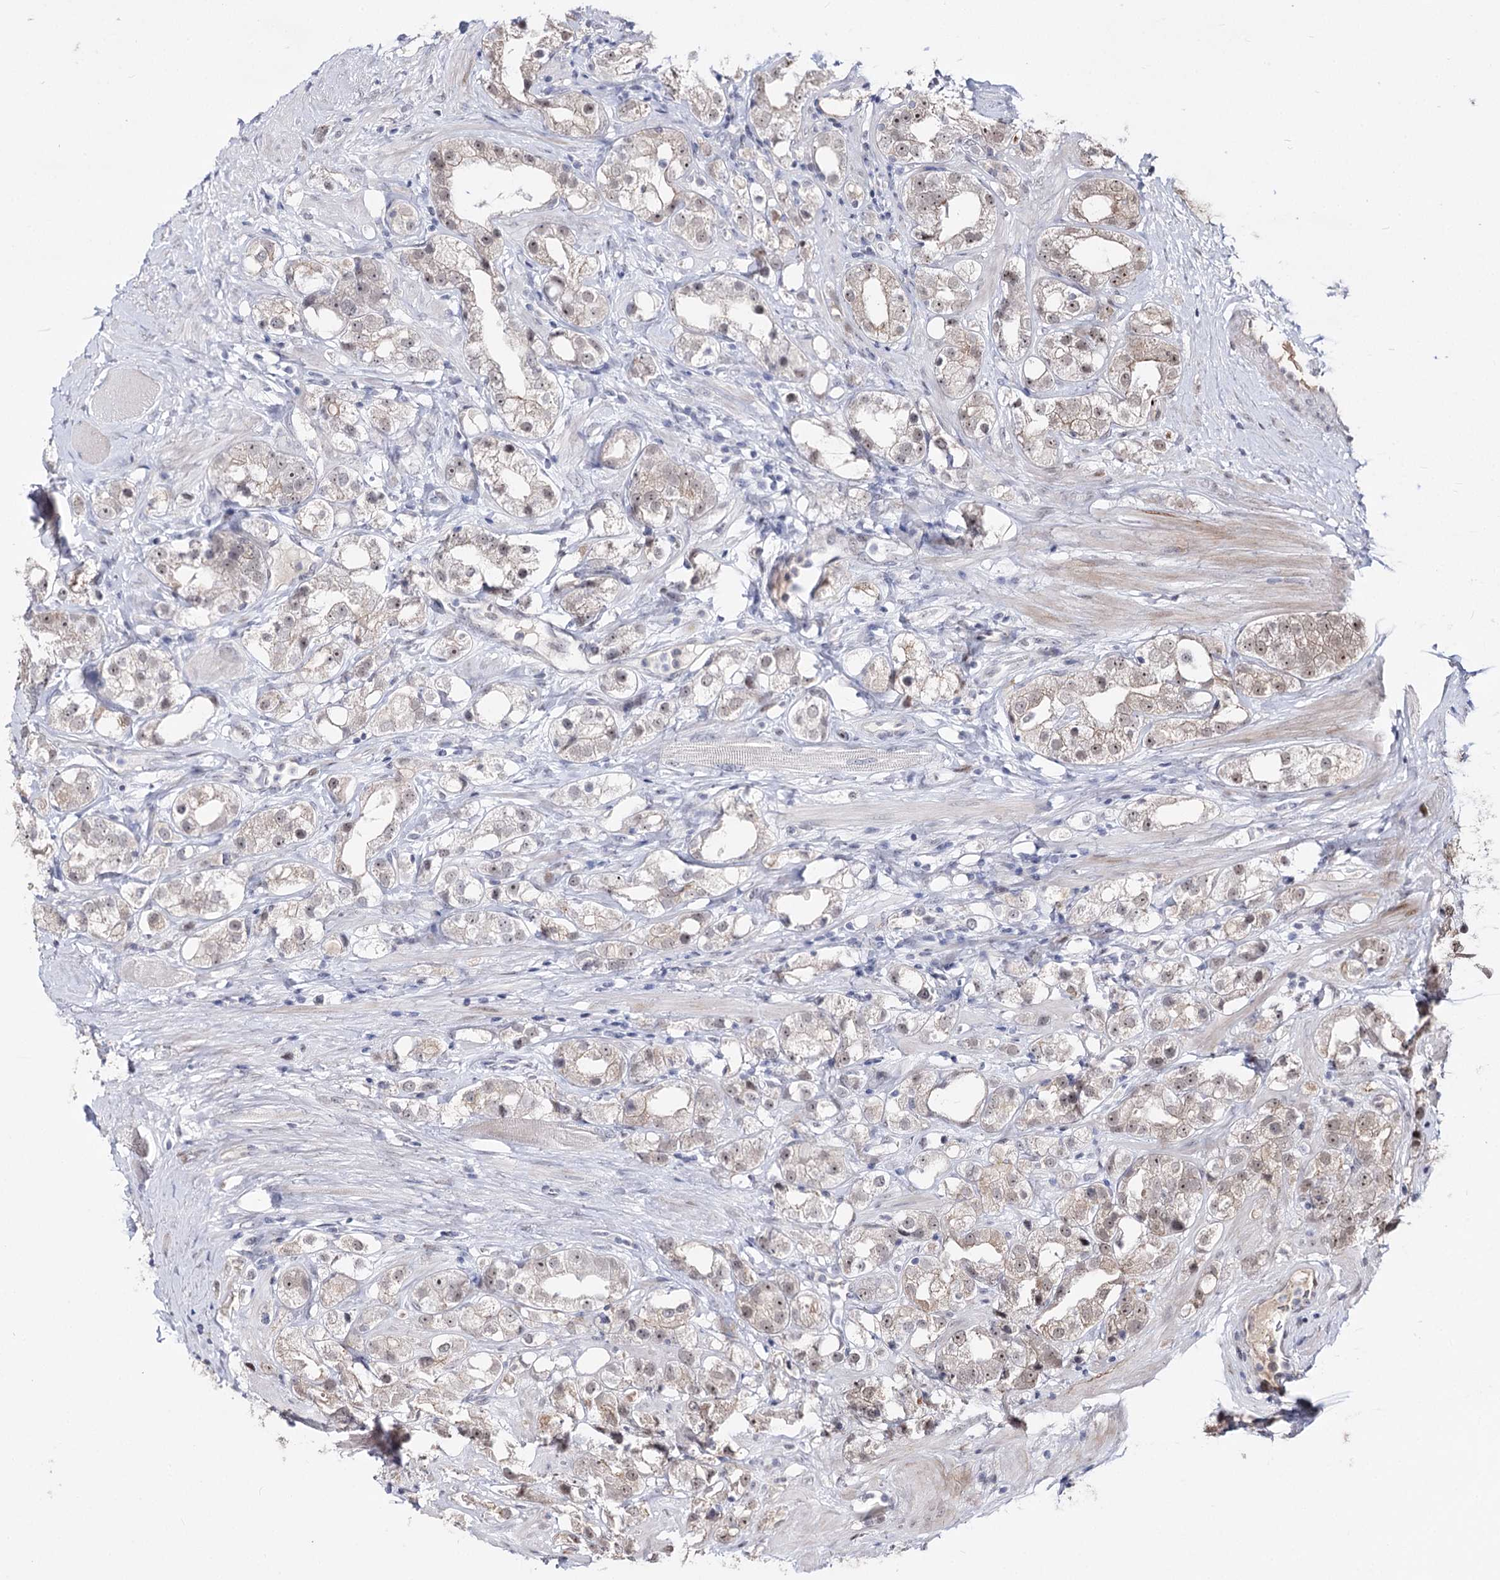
{"staining": {"intensity": "weak", "quantity": "25%-75%", "location": "nuclear"}, "tissue": "prostate cancer", "cell_type": "Tumor cells", "image_type": "cancer", "snomed": [{"axis": "morphology", "description": "Adenocarcinoma, NOS"}, {"axis": "topography", "description": "Prostate"}], "caption": "Immunohistochemistry photomicrograph of neoplastic tissue: human prostate adenocarcinoma stained using IHC exhibits low levels of weak protein expression localized specifically in the nuclear of tumor cells, appearing as a nuclear brown color.", "gene": "STOX1", "patient": {"sex": "male", "age": 79}}